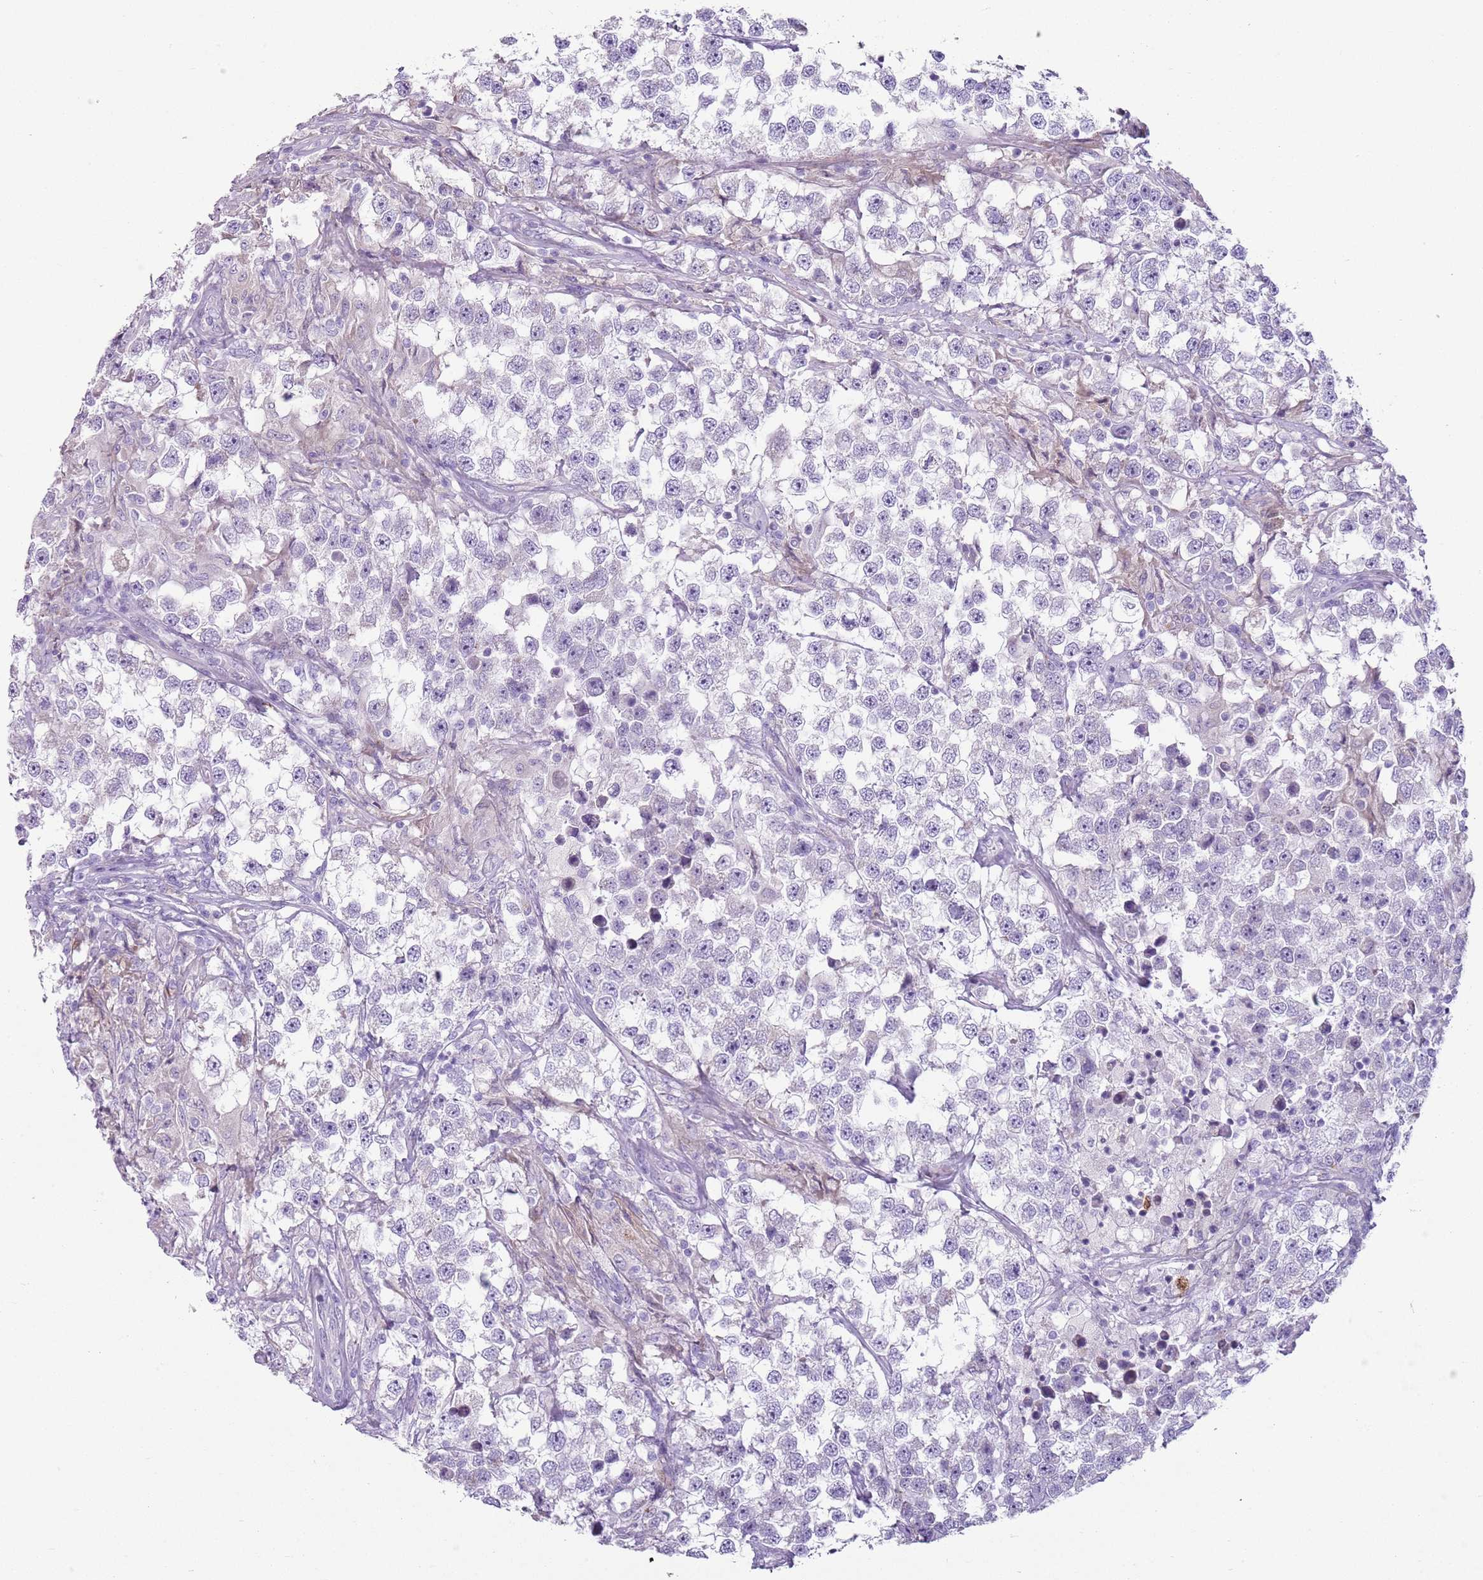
{"staining": {"intensity": "negative", "quantity": "none", "location": "none"}, "tissue": "testis cancer", "cell_type": "Tumor cells", "image_type": "cancer", "snomed": [{"axis": "morphology", "description": "Seminoma, NOS"}, {"axis": "topography", "description": "Testis"}], "caption": "High power microscopy micrograph of an immunohistochemistry (IHC) photomicrograph of seminoma (testis), revealing no significant expression in tumor cells.", "gene": "CD177", "patient": {"sex": "male", "age": 46}}